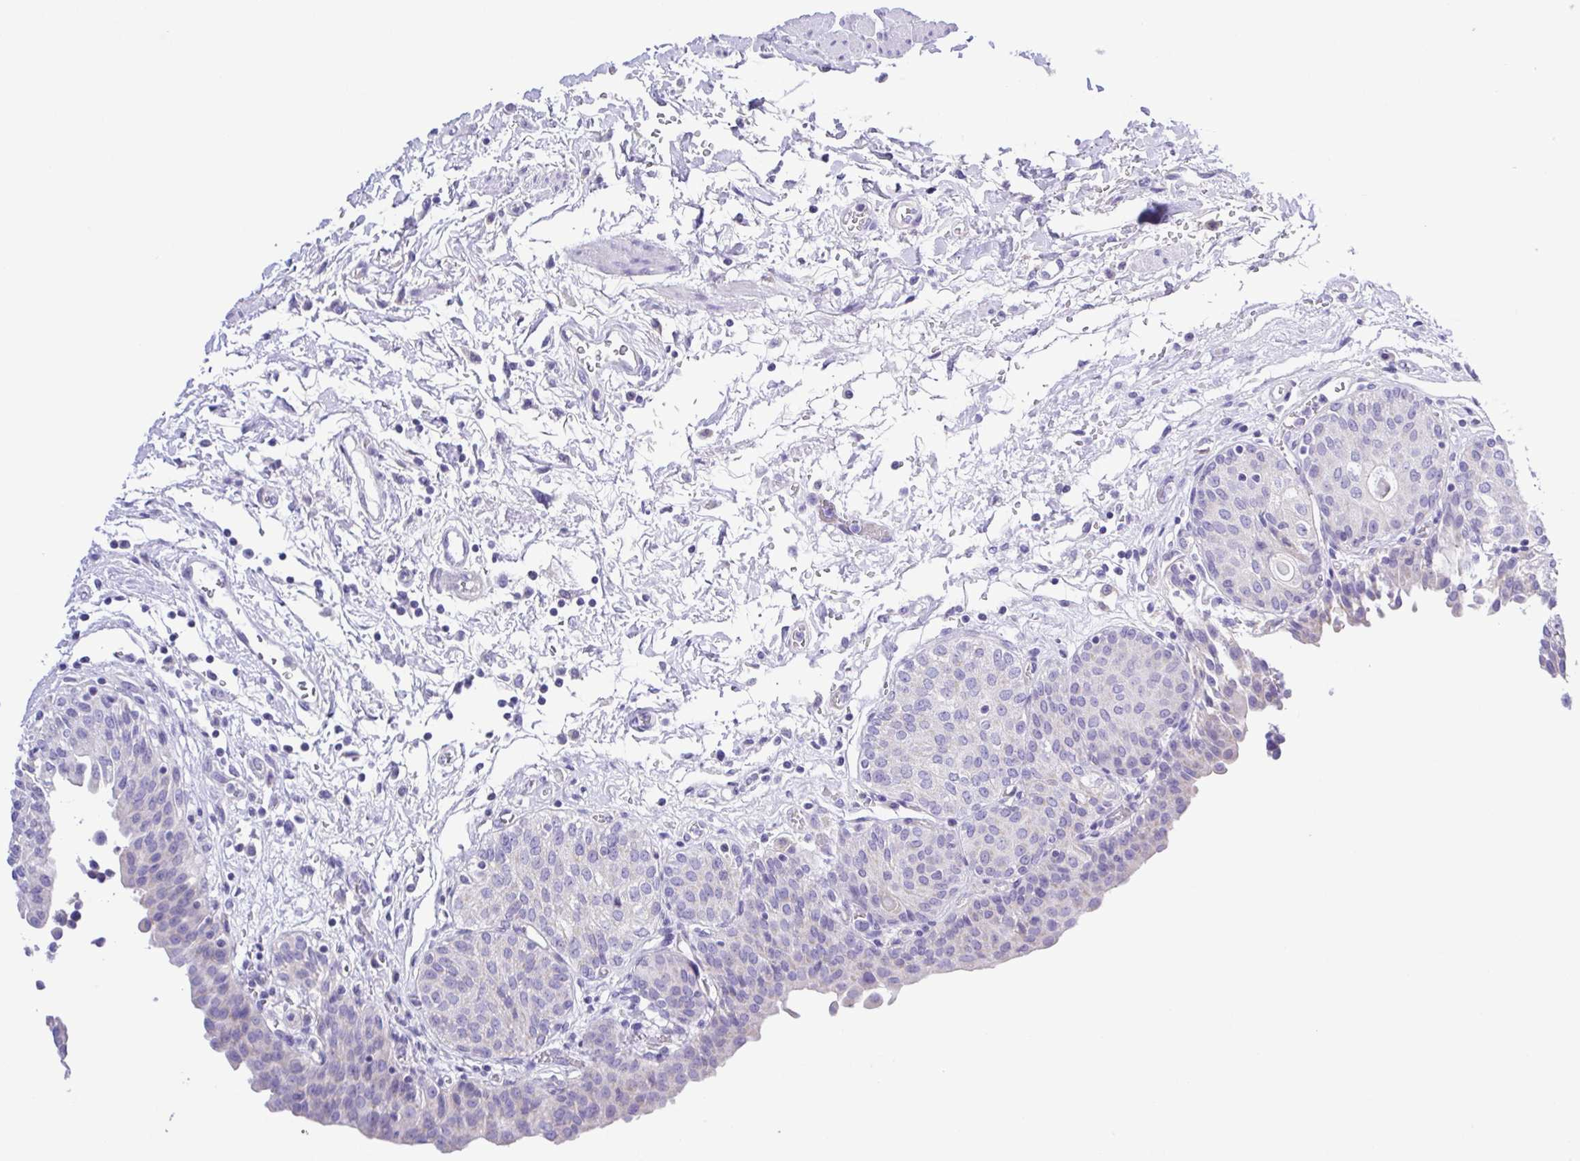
{"staining": {"intensity": "negative", "quantity": "none", "location": "none"}, "tissue": "urinary bladder", "cell_type": "Urothelial cells", "image_type": "normal", "snomed": [{"axis": "morphology", "description": "Normal tissue, NOS"}, {"axis": "topography", "description": "Urinary bladder"}], "caption": "Immunohistochemistry (IHC) micrograph of unremarkable urinary bladder stained for a protein (brown), which shows no staining in urothelial cells. (Brightfield microscopy of DAB (3,3'-diaminobenzidine) IHC at high magnification).", "gene": "CD72", "patient": {"sex": "male", "age": 68}}